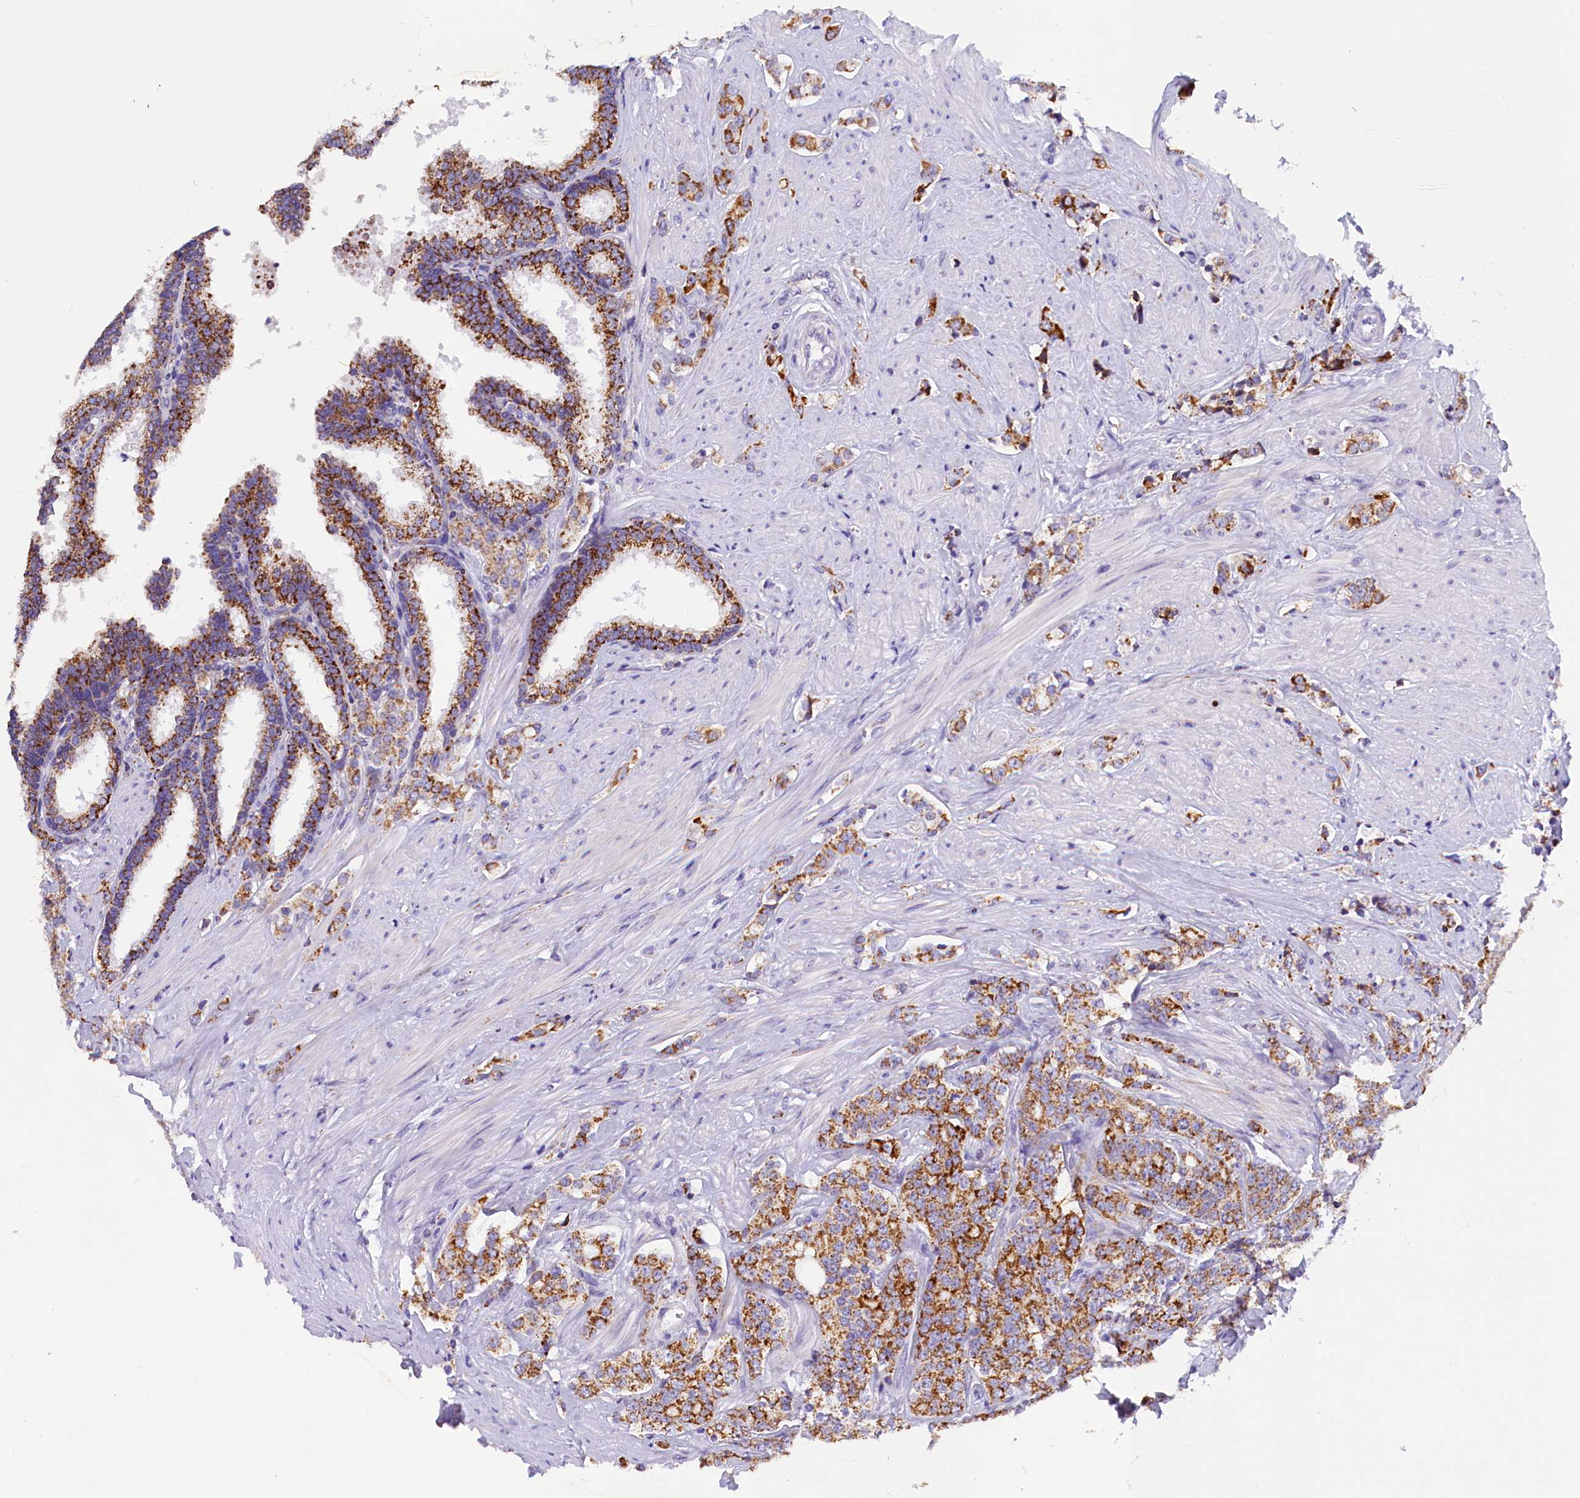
{"staining": {"intensity": "moderate", "quantity": ">75%", "location": "cytoplasmic/membranous"}, "tissue": "prostate cancer", "cell_type": "Tumor cells", "image_type": "cancer", "snomed": [{"axis": "morphology", "description": "Adenocarcinoma, High grade"}, {"axis": "topography", "description": "Prostate"}], "caption": "This is an image of immunohistochemistry staining of prostate cancer, which shows moderate positivity in the cytoplasmic/membranous of tumor cells.", "gene": "ABAT", "patient": {"sex": "male", "age": 62}}